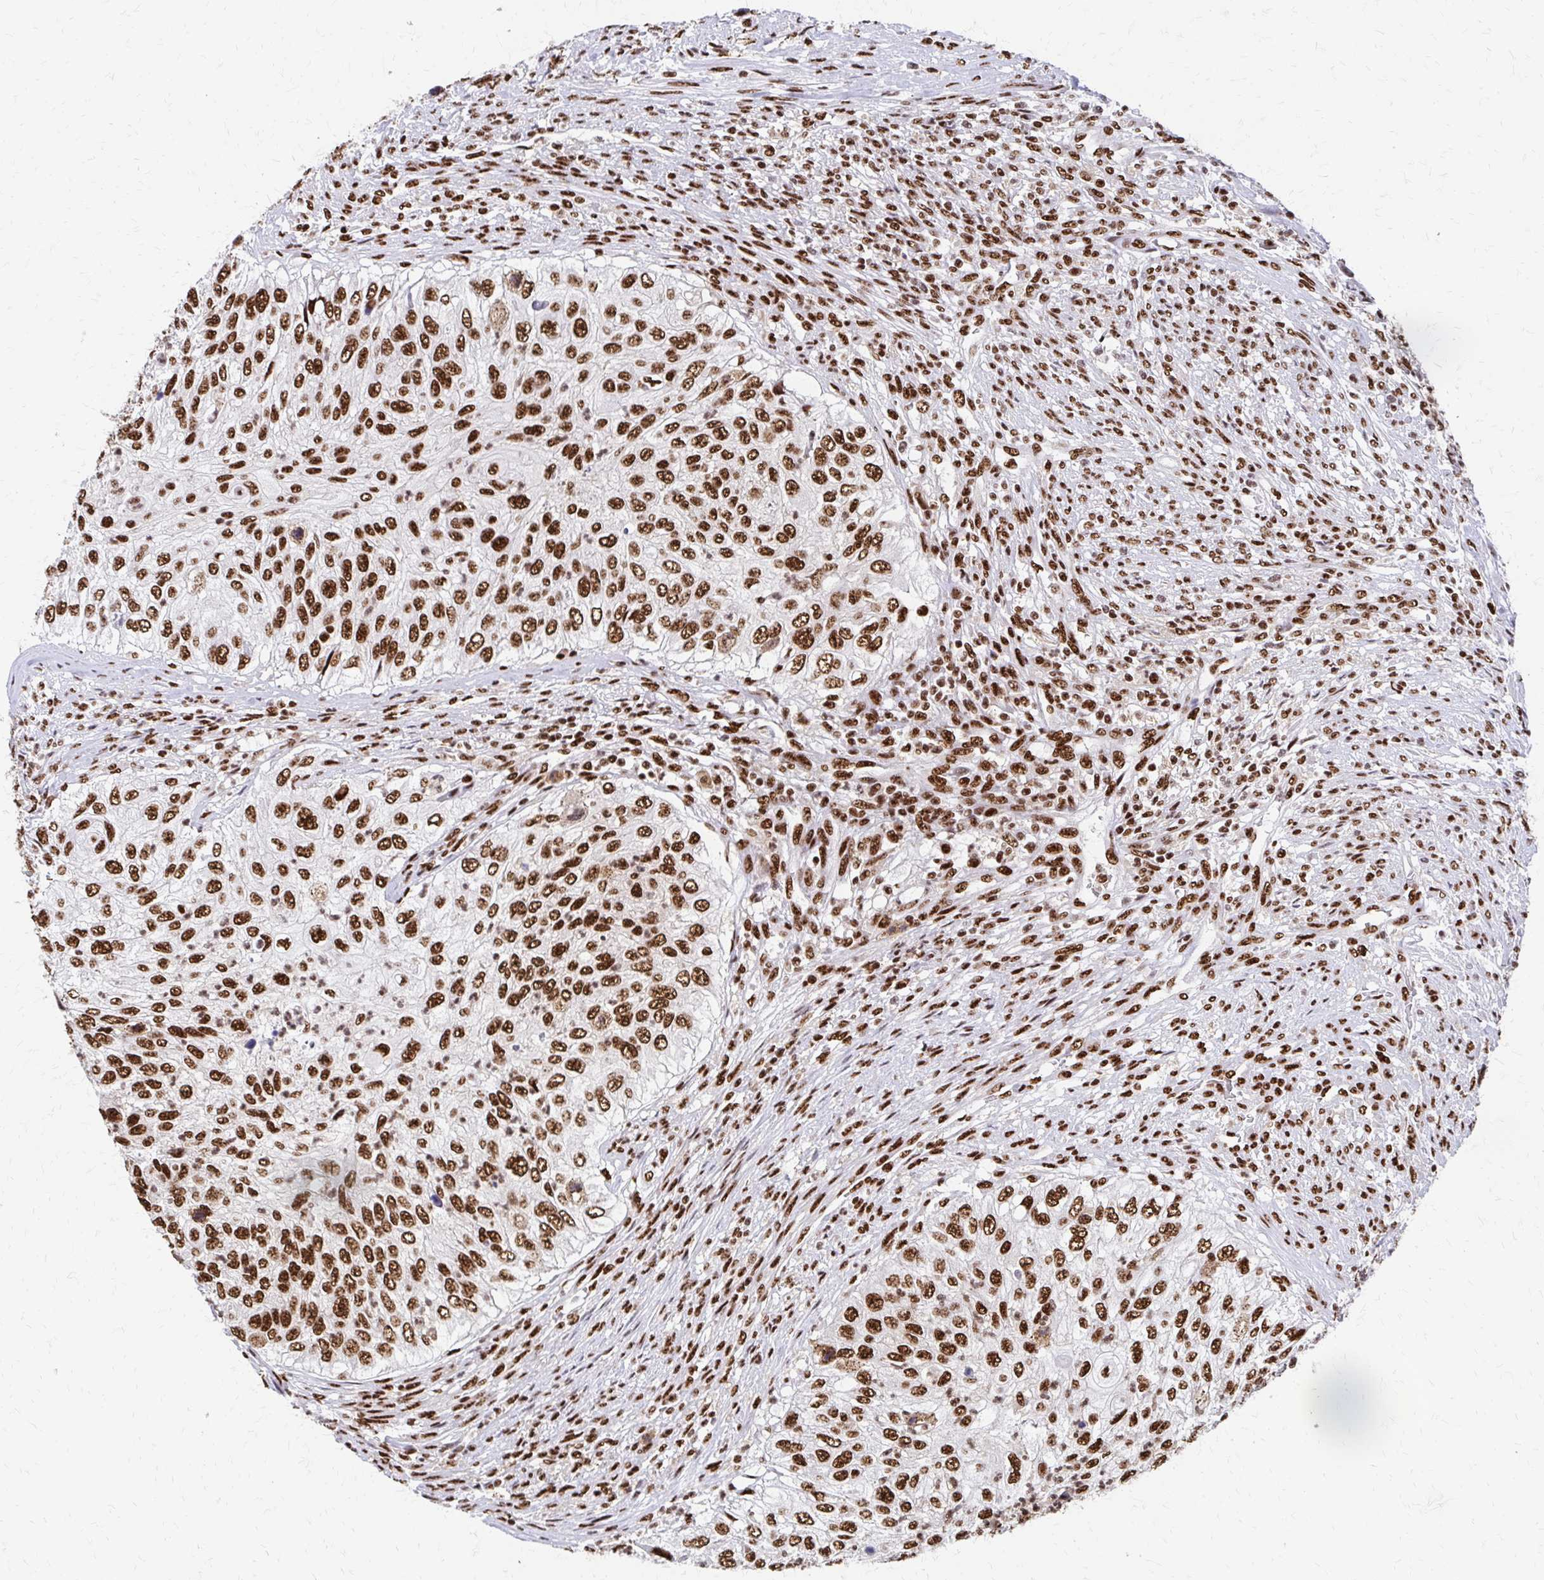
{"staining": {"intensity": "strong", "quantity": ">75%", "location": "nuclear"}, "tissue": "urothelial cancer", "cell_type": "Tumor cells", "image_type": "cancer", "snomed": [{"axis": "morphology", "description": "Urothelial carcinoma, High grade"}, {"axis": "topography", "description": "Urinary bladder"}], "caption": "Protein staining by immunohistochemistry exhibits strong nuclear staining in about >75% of tumor cells in urothelial cancer.", "gene": "CNKSR3", "patient": {"sex": "female", "age": 60}}